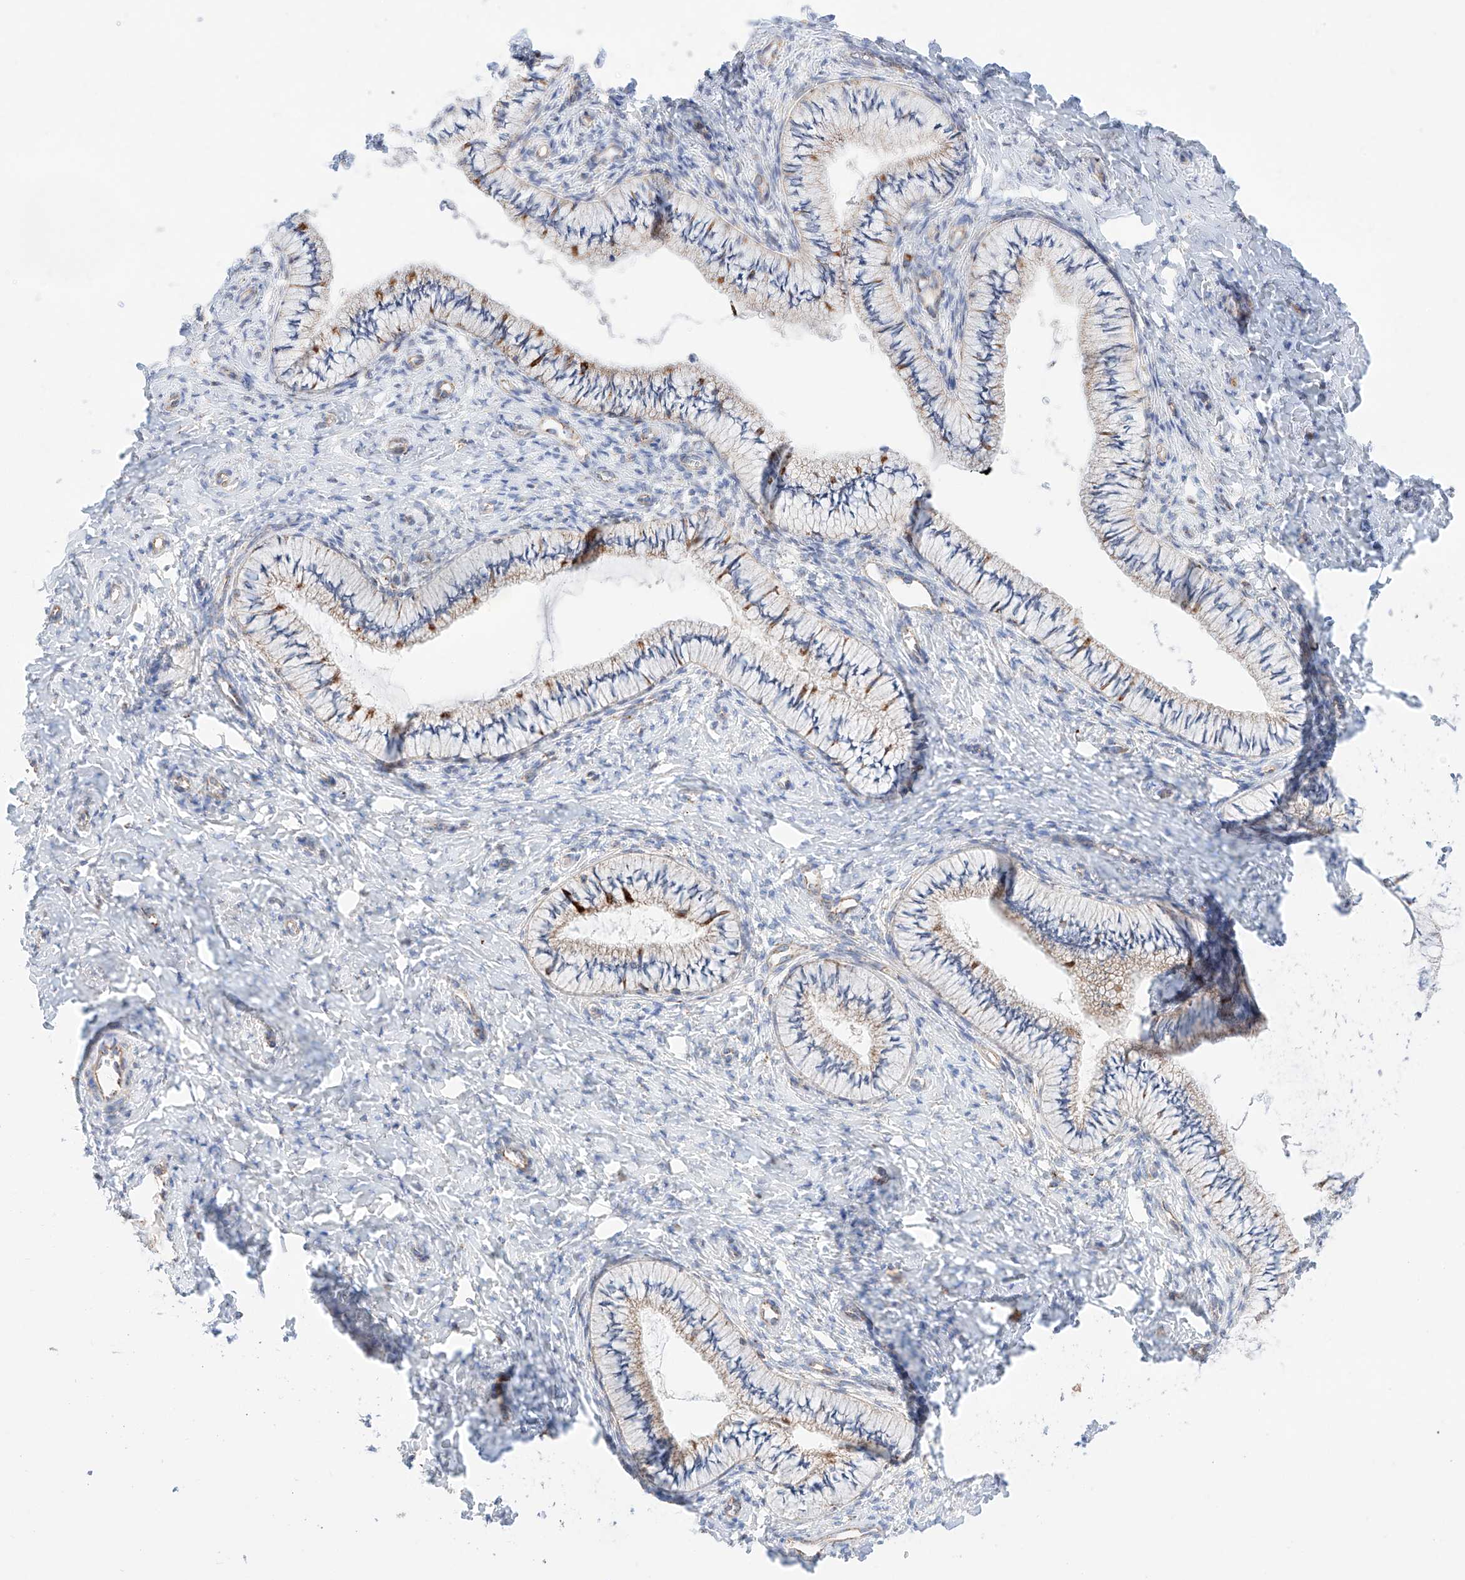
{"staining": {"intensity": "moderate", "quantity": "25%-75%", "location": "cytoplasmic/membranous"}, "tissue": "cervix", "cell_type": "Glandular cells", "image_type": "normal", "snomed": [{"axis": "morphology", "description": "Normal tissue, NOS"}, {"axis": "topography", "description": "Cervix"}], "caption": "A histopathology image of human cervix stained for a protein shows moderate cytoplasmic/membranous brown staining in glandular cells.", "gene": "KTI12", "patient": {"sex": "female", "age": 36}}